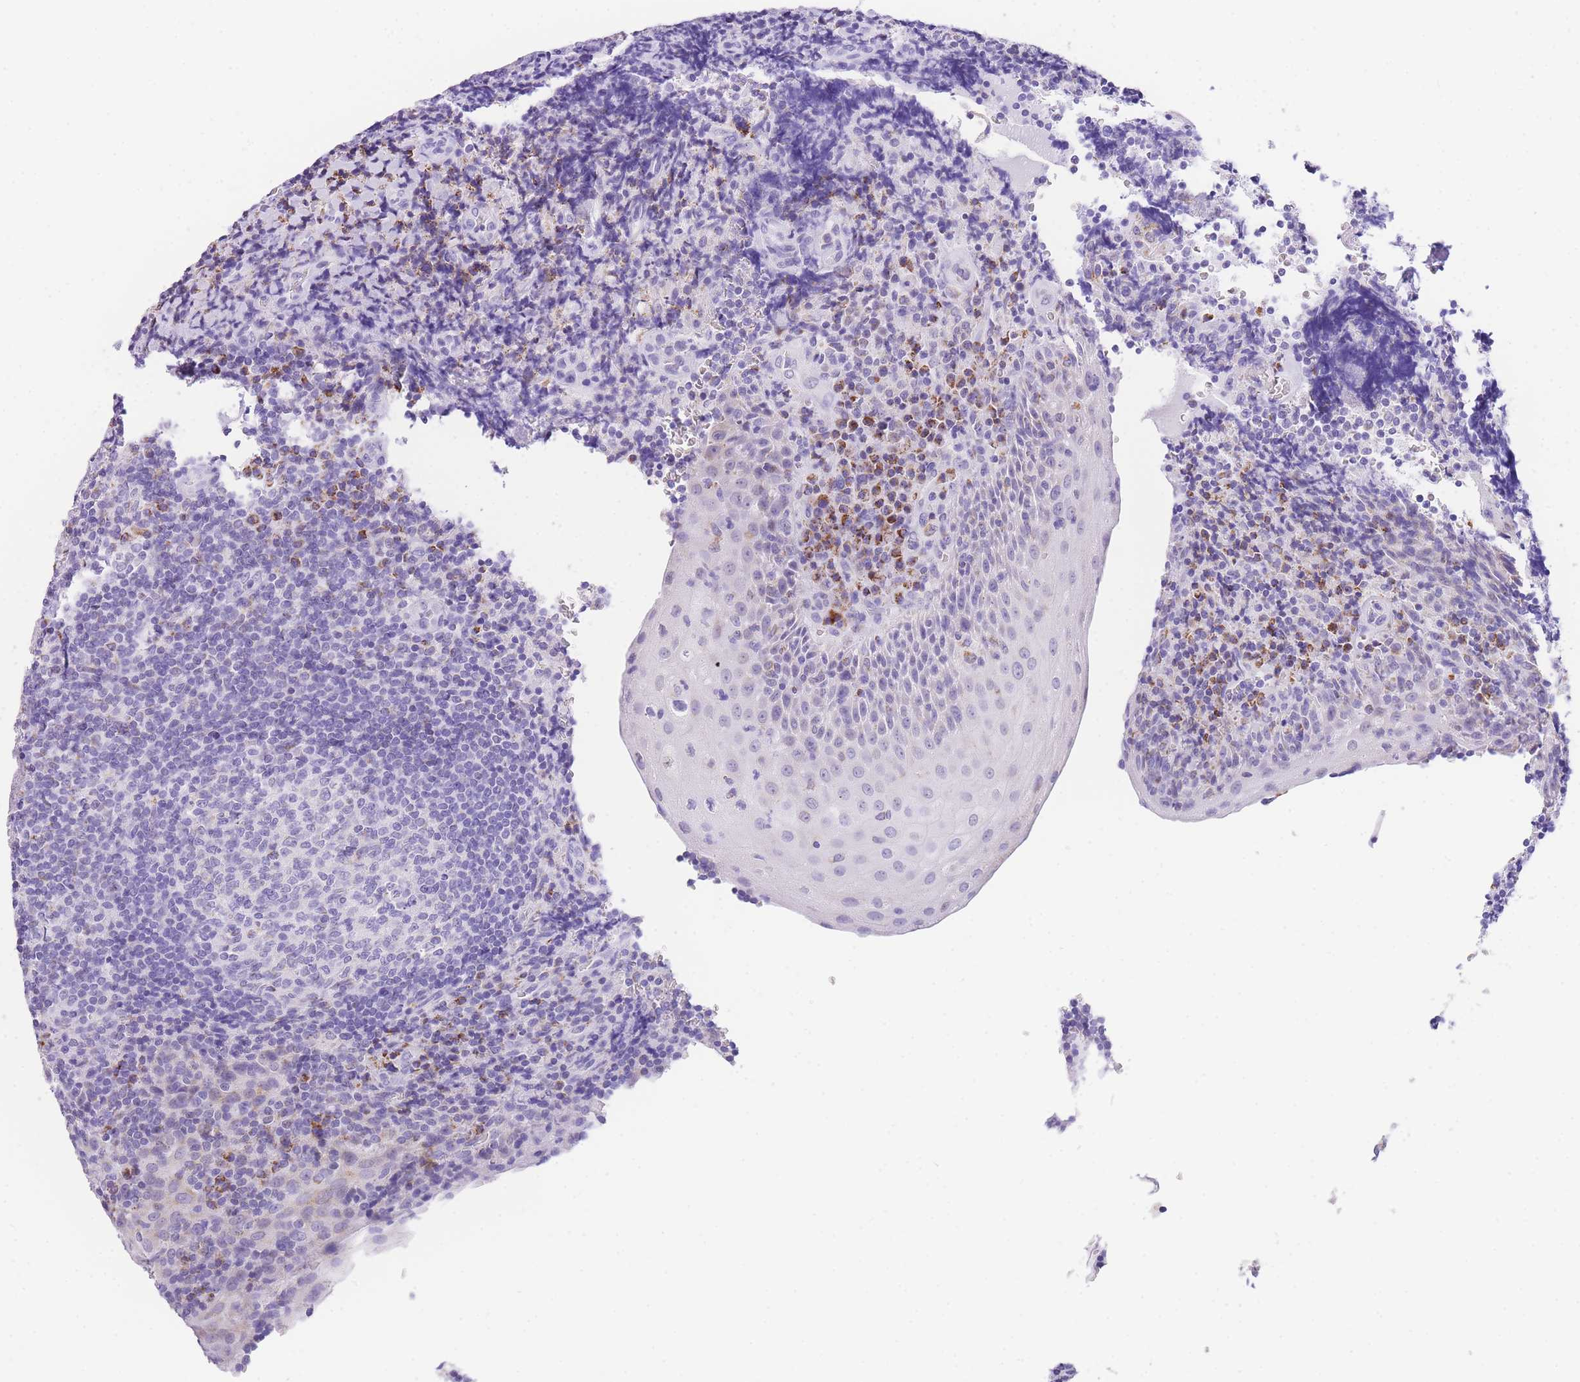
{"staining": {"intensity": "negative", "quantity": "none", "location": "none"}, "tissue": "tonsil", "cell_type": "Germinal center cells", "image_type": "normal", "snomed": [{"axis": "morphology", "description": "Normal tissue, NOS"}, {"axis": "topography", "description": "Tonsil"}], "caption": "This is a image of IHC staining of unremarkable tonsil, which shows no staining in germinal center cells. (DAB (3,3'-diaminobenzidine) immunohistochemistry with hematoxylin counter stain).", "gene": "NKD2", "patient": {"sex": "male", "age": 37}}